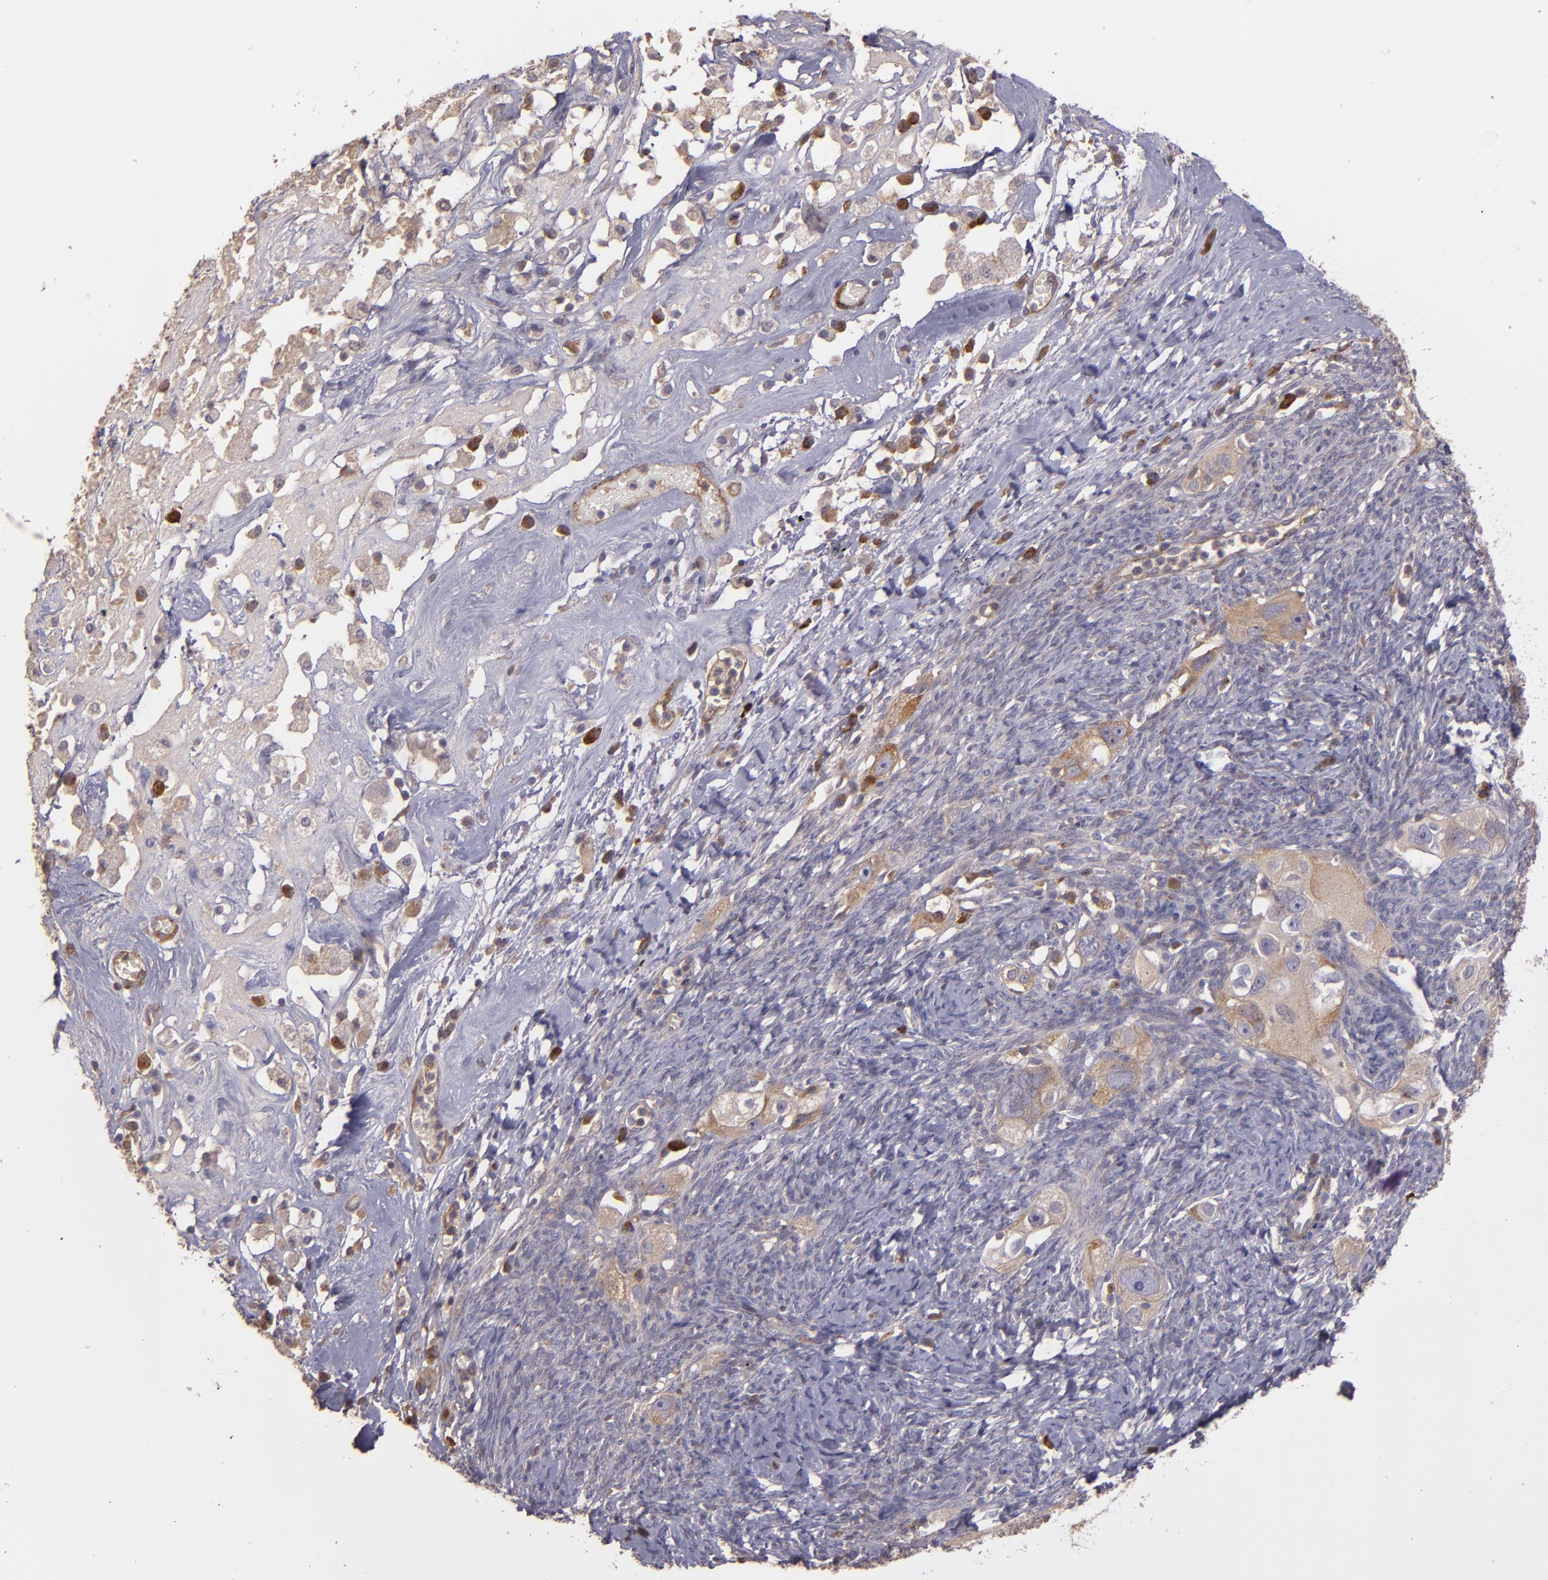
{"staining": {"intensity": "moderate", "quantity": ">75%", "location": "cytoplasmic/membranous"}, "tissue": "ovarian cancer", "cell_type": "Tumor cells", "image_type": "cancer", "snomed": [{"axis": "morphology", "description": "Normal tissue, NOS"}, {"axis": "morphology", "description": "Cystadenocarcinoma, serous, NOS"}, {"axis": "topography", "description": "Ovary"}], "caption": "There is medium levels of moderate cytoplasmic/membranous staining in tumor cells of serous cystadenocarcinoma (ovarian), as demonstrated by immunohistochemical staining (brown color).", "gene": "ECE1", "patient": {"sex": "female", "age": 62}}